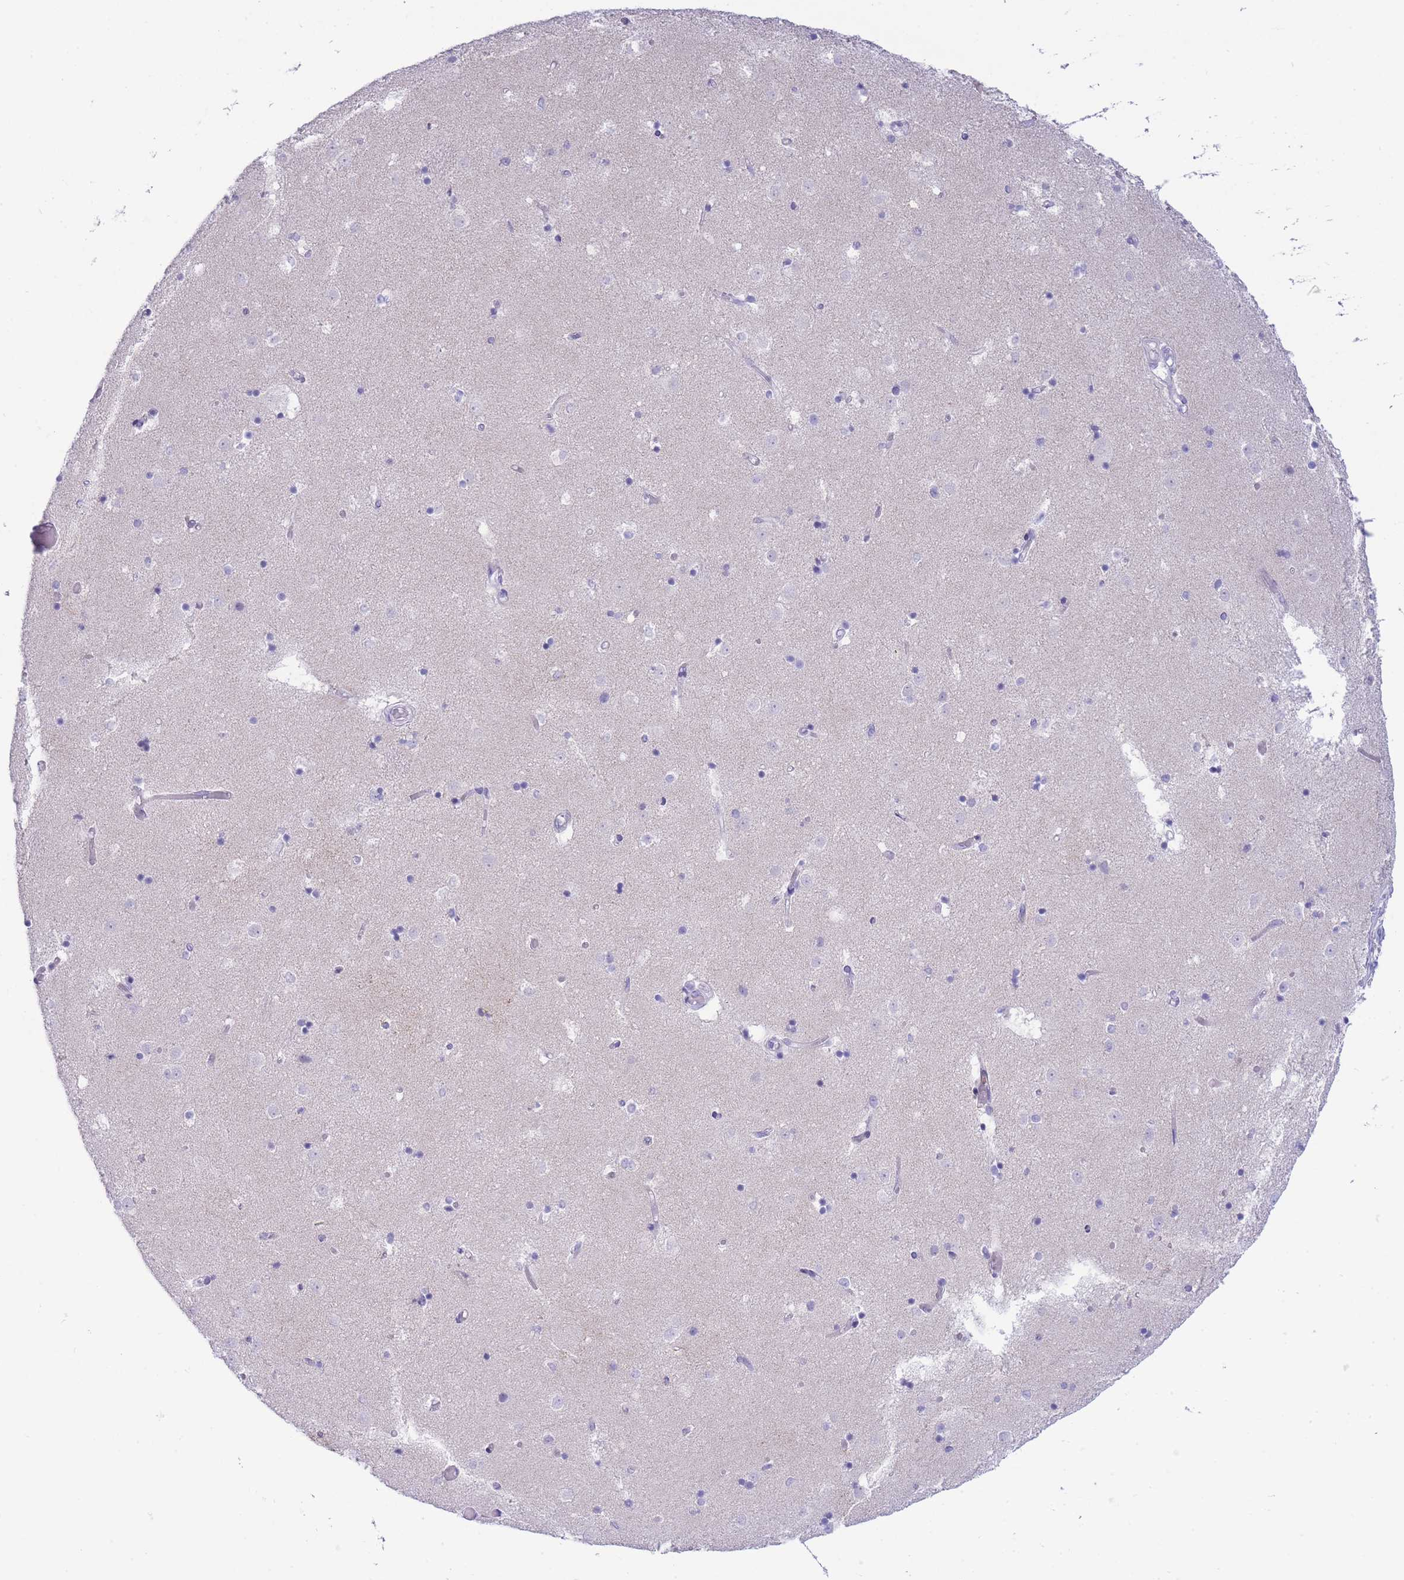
{"staining": {"intensity": "negative", "quantity": "none", "location": "none"}, "tissue": "caudate", "cell_type": "Glial cells", "image_type": "normal", "snomed": [{"axis": "morphology", "description": "Normal tissue, NOS"}, {"axis": "topography", "description": "Lateral ventricle wall"}], "caption": "Immunohistochemical staining of unremarkable human caudate reveals no significant positivity in glial cells. (DAB (3,3'-diaminobenzidine) immunohistochemistry, high magnification).", "gene": "ASAP3", "patient": {"sex": "female", "age": 52}}